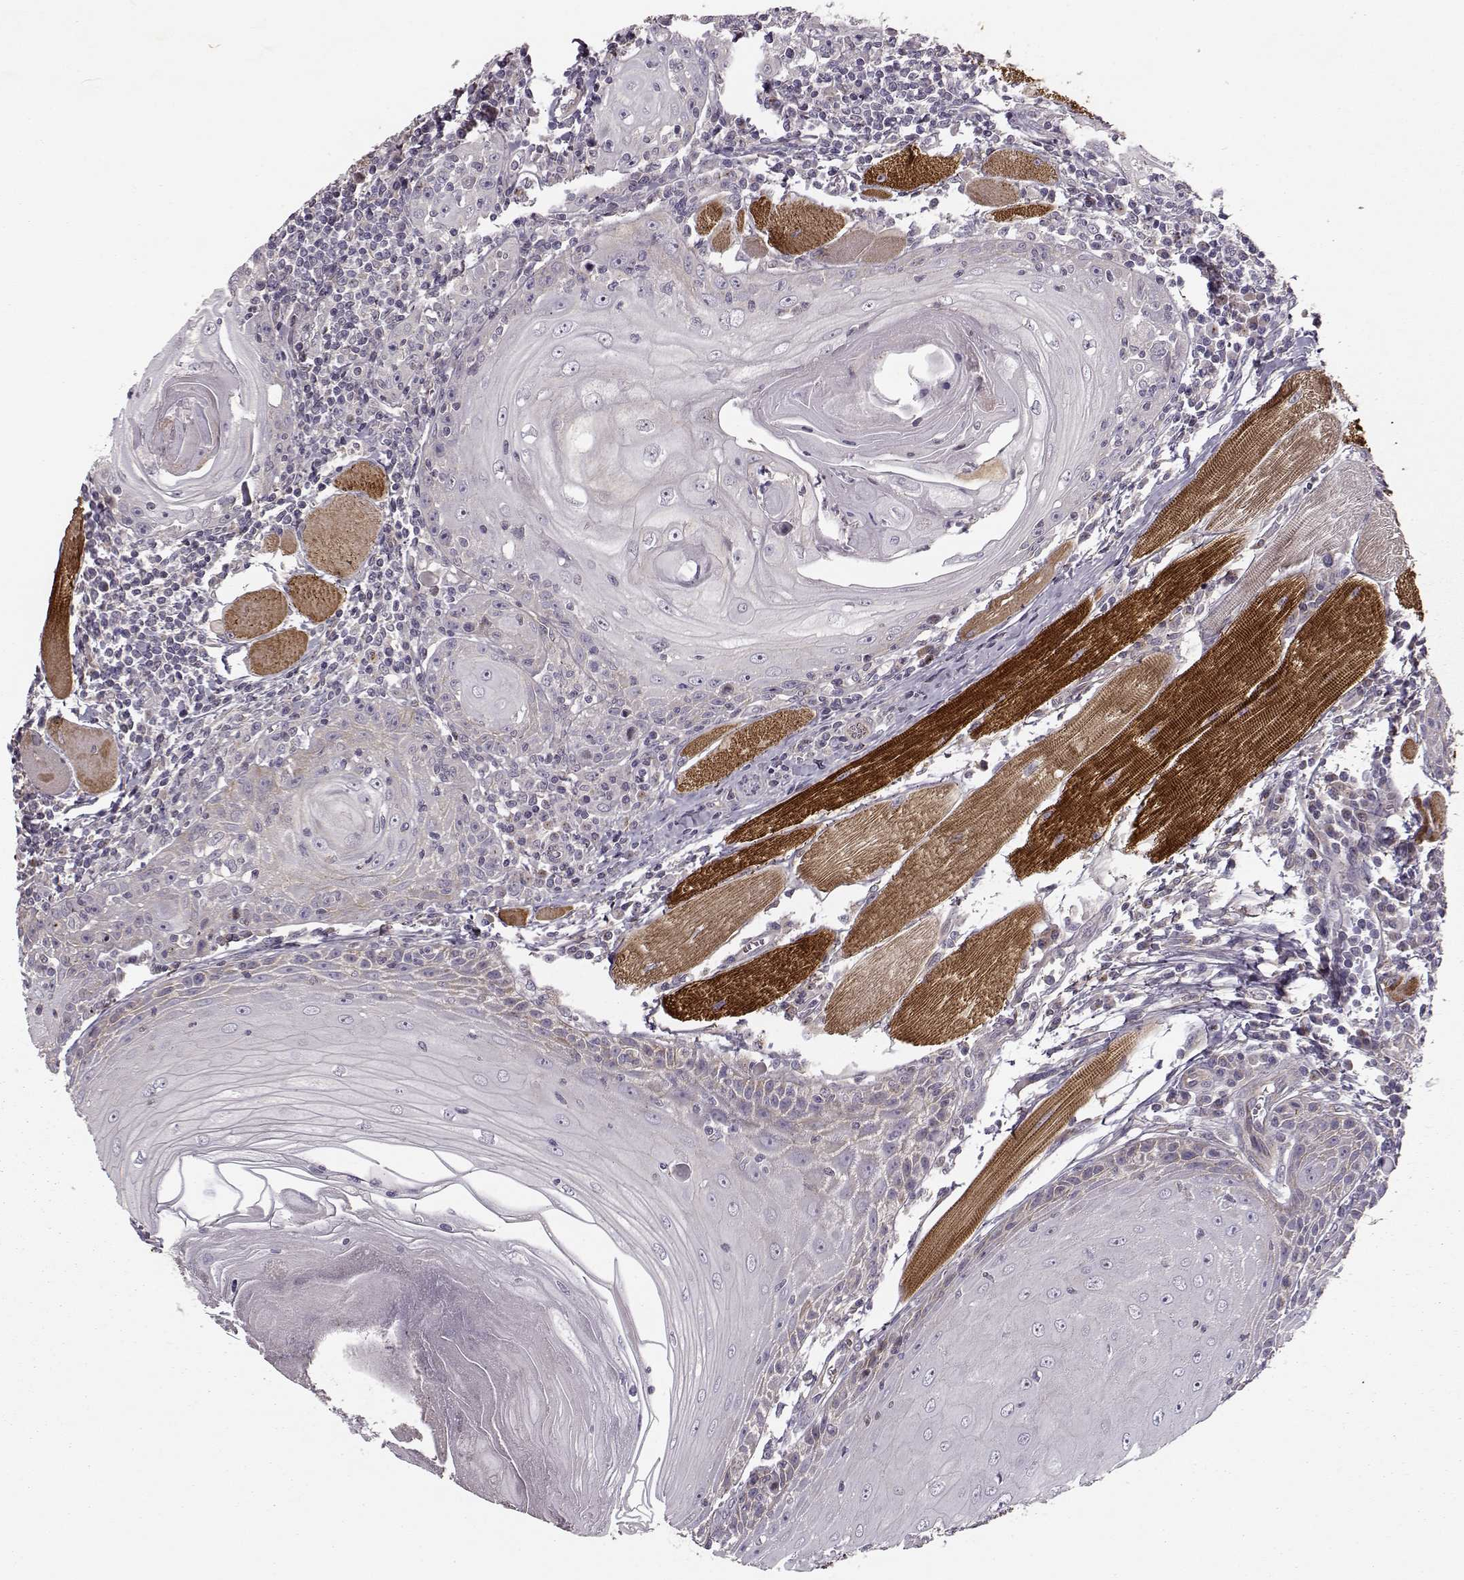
{"staining": {"intensity": "negative", "quantity": "none", "location": "none"}, "tissue": "head and neck cancer", "cell_type": "Tumor cells", "image_type": "cancer", "snomed": [{"axis": "morphology", "description": "Normal tissue, NOS"}, {"axis": "morphology", "description": "Squamous cell carcinoma, NOS"}, {"axis": "topography", "description": "Oral tissue"}, {"axis": "topography", "description": "Head-Neck"}], "caption": "Tumor cells are negative for protein expression in human head and neck cancer (squamous cell carcinoma).", "gene": "MTR", "patient": {"sex": "male", "age": 52}}